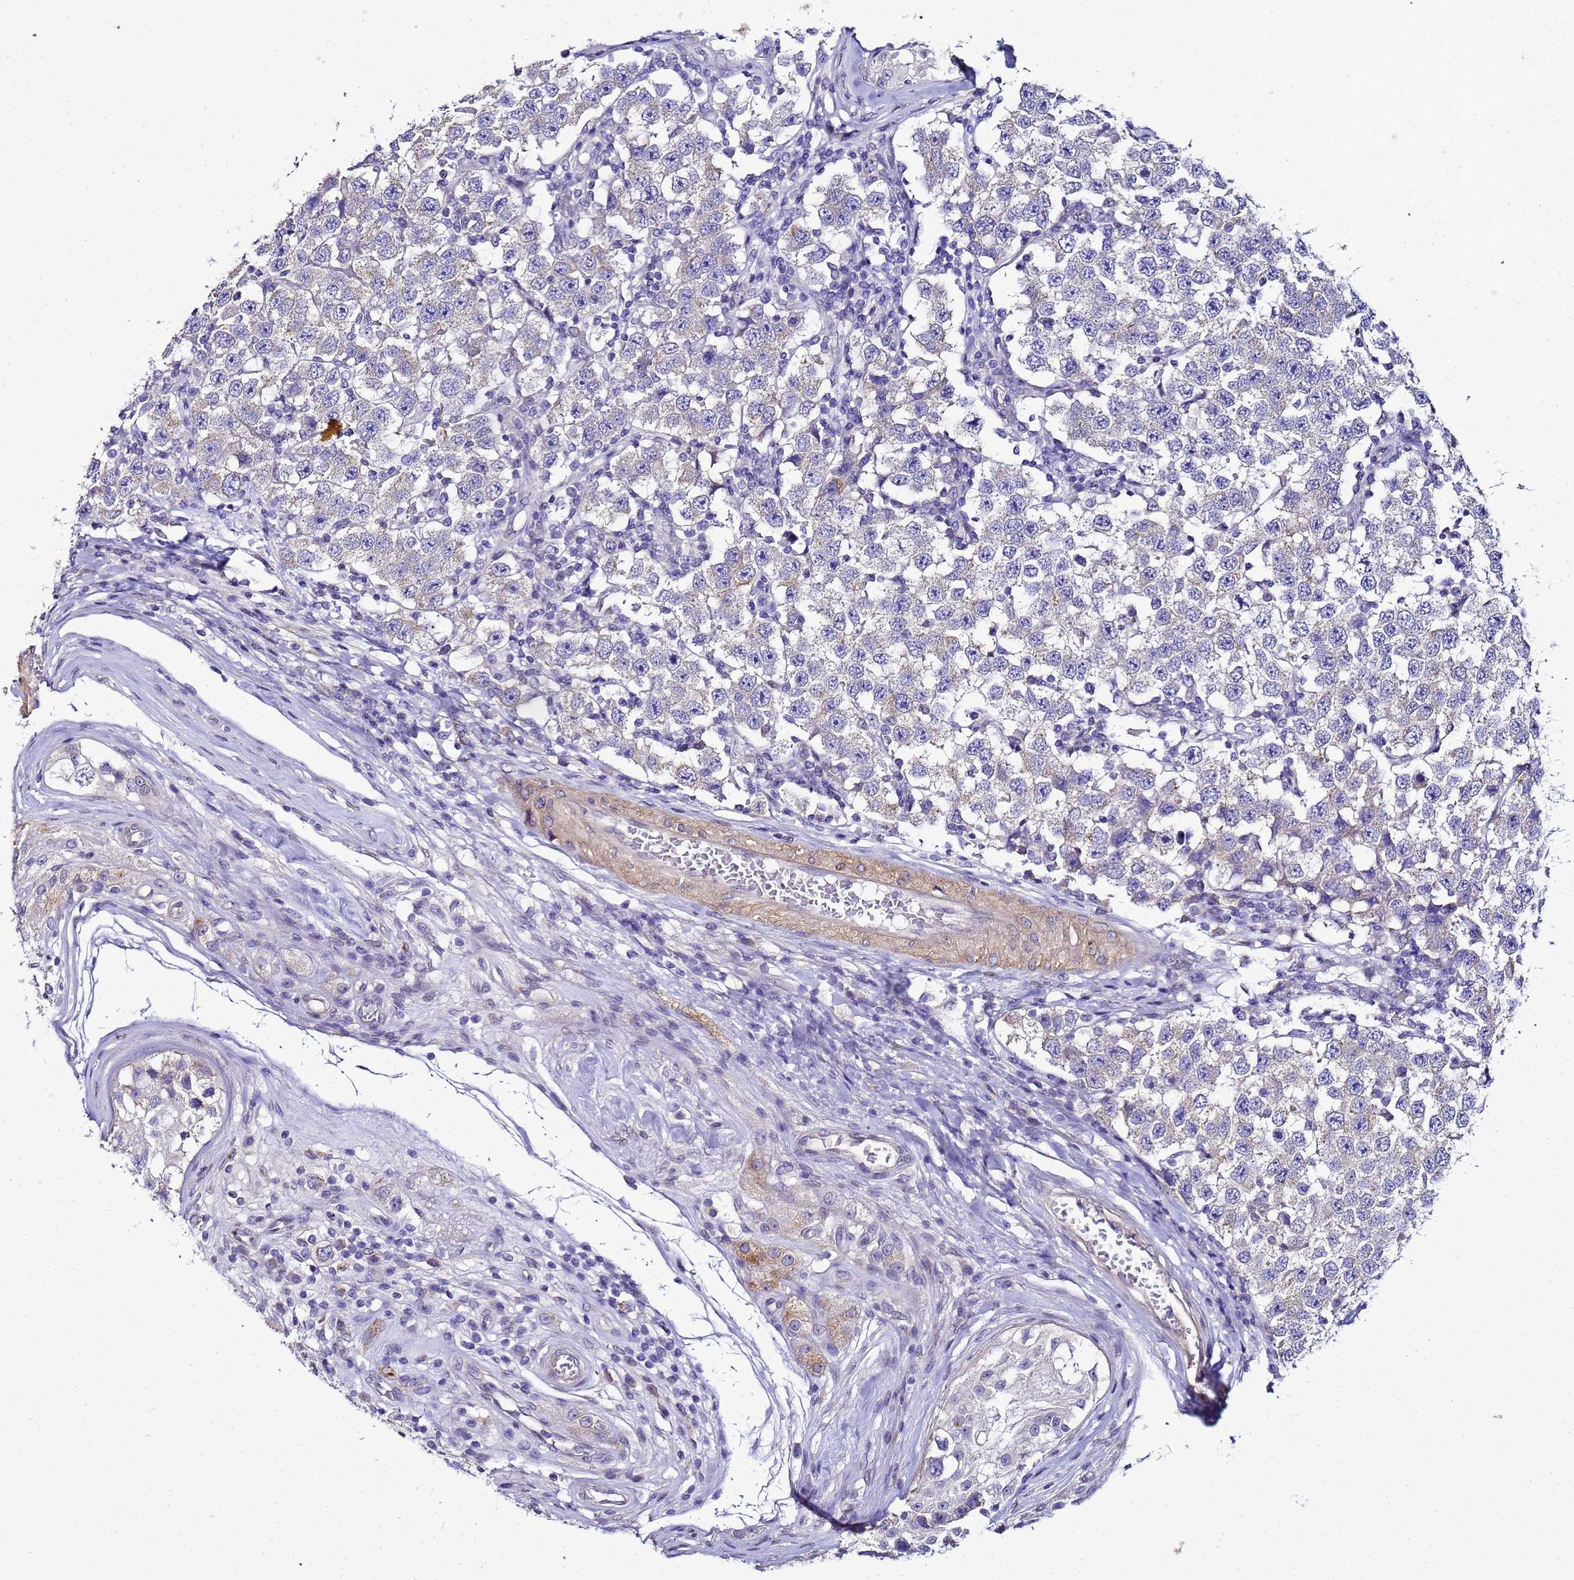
{"staining": {"intensity": "negative", "quantity": "none", "location": "none"}, "tissue": "testis cancer", "cell_type": "Tumor cells", "image_type": "cancer", "snomed": [{"axis": "morphology", "description": "Seminoma, NOS"}, {"axis": "topography", "description": "Testis"}], "caption": "Immunohistochemistry (IHC) of human testis cancer reveals no staining in tumor cells. (DAB immunohistochemistry with hematoxylin counter stain).", "gene": "FAM166B", "patient": {"sex": "male", "age": 34}}